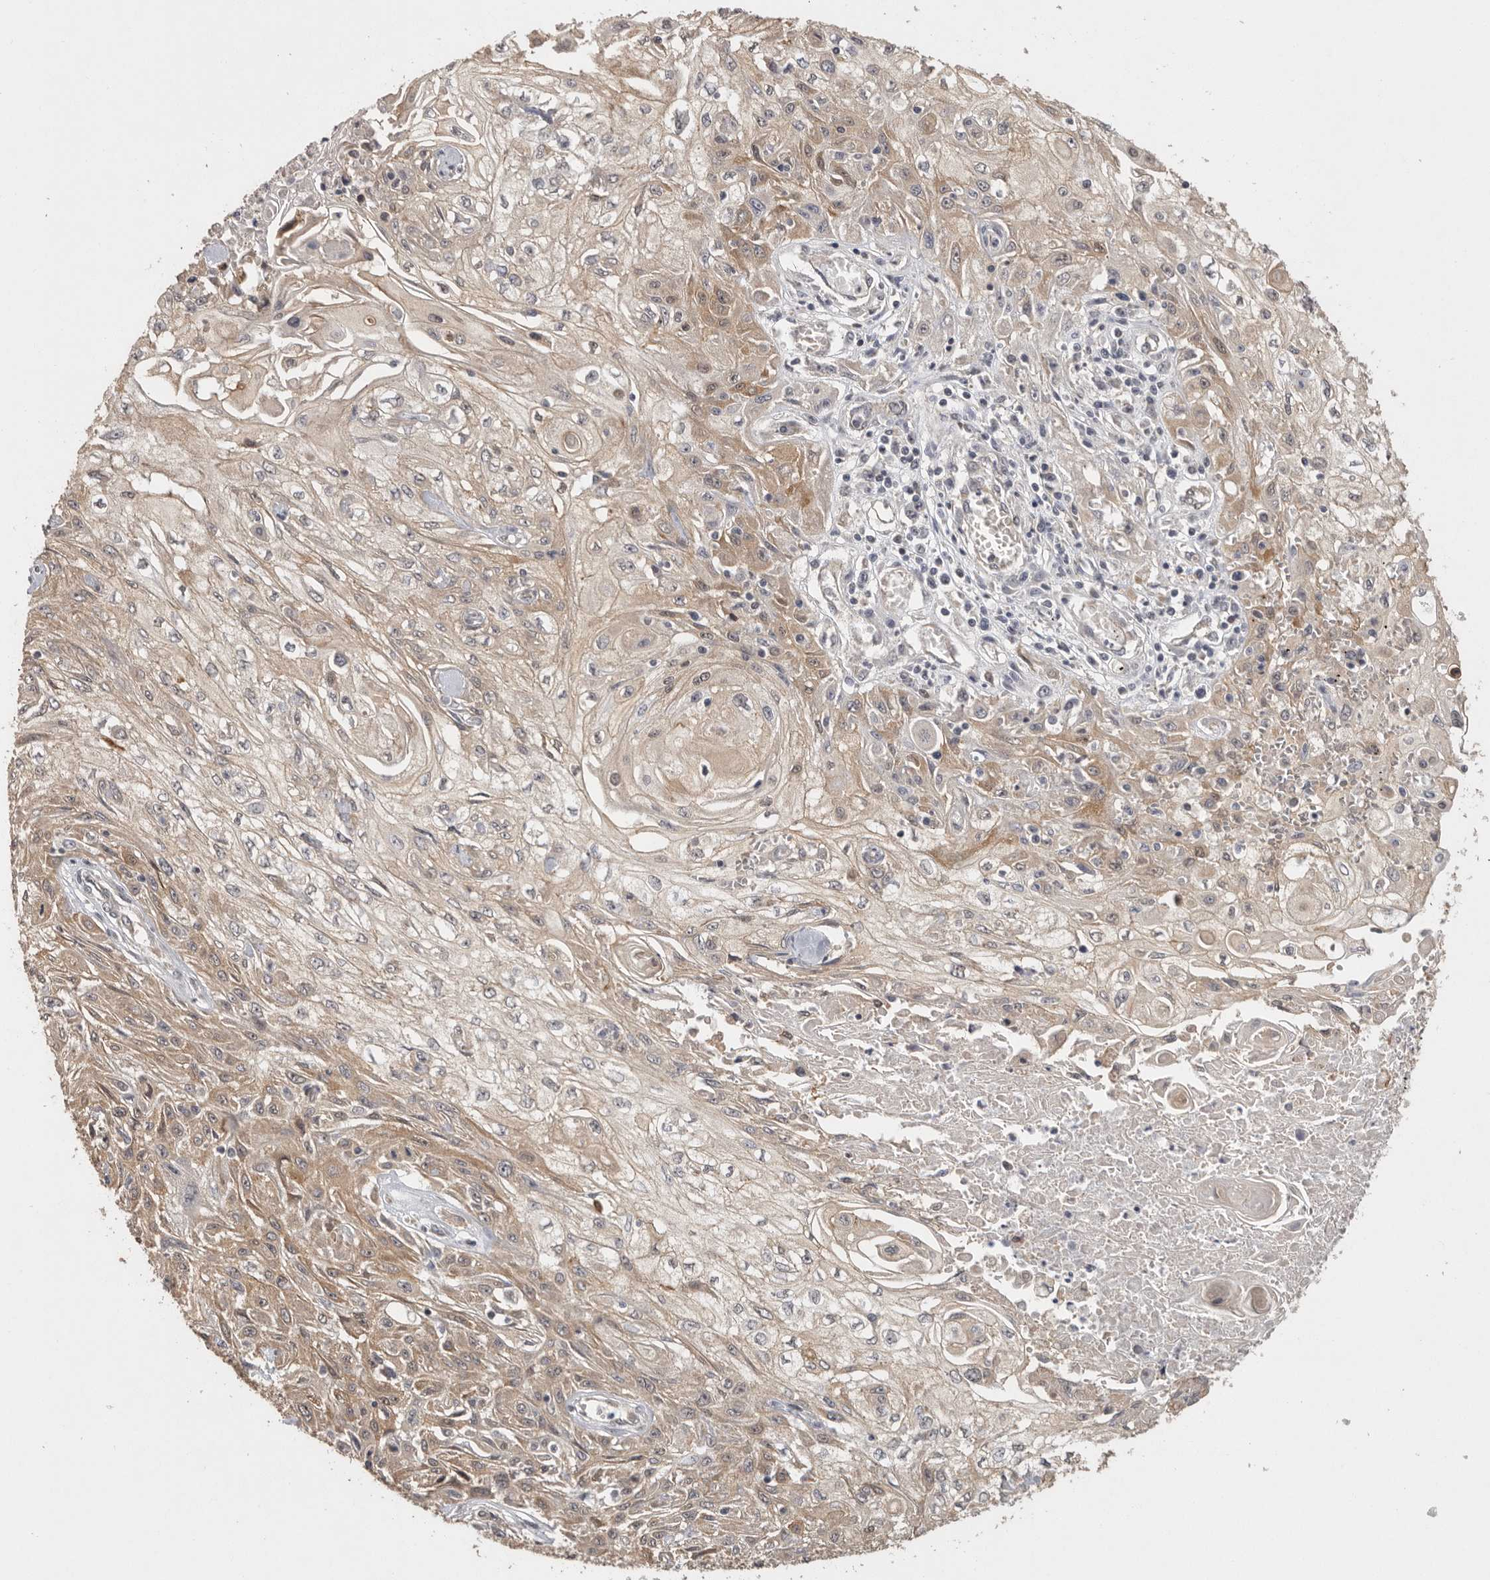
{"staining": {"intensity": "moderate", "quantity": "25%-75%", "location": "cytoplasmic/membranous"}, "tissue": "skin cancer", "cell_type": "Tumor cells", "image_type": "cancer", "snomed": [{"axis": "morphology", "description": "Squamous cell carcinoma, NOS"}, {"axis": "morphology", "description": "Squamous cell carcinoma, metastatic, NOS"}, {"axis": "topography", "description": "Skin"}, {"axis": "topography", "description": "Lymph node"}], "caption": "Brown immunohistochemical staining in squamous cell carcinoma (skin) displays moderate cytoplasmic/membranous expression in about 25%-75% of tumor cells. (DAB = brown stain, brightfield microscopy at high magnification).", "gene": "BAIAP2", "patient": {"sex": "male", "age": 75}}